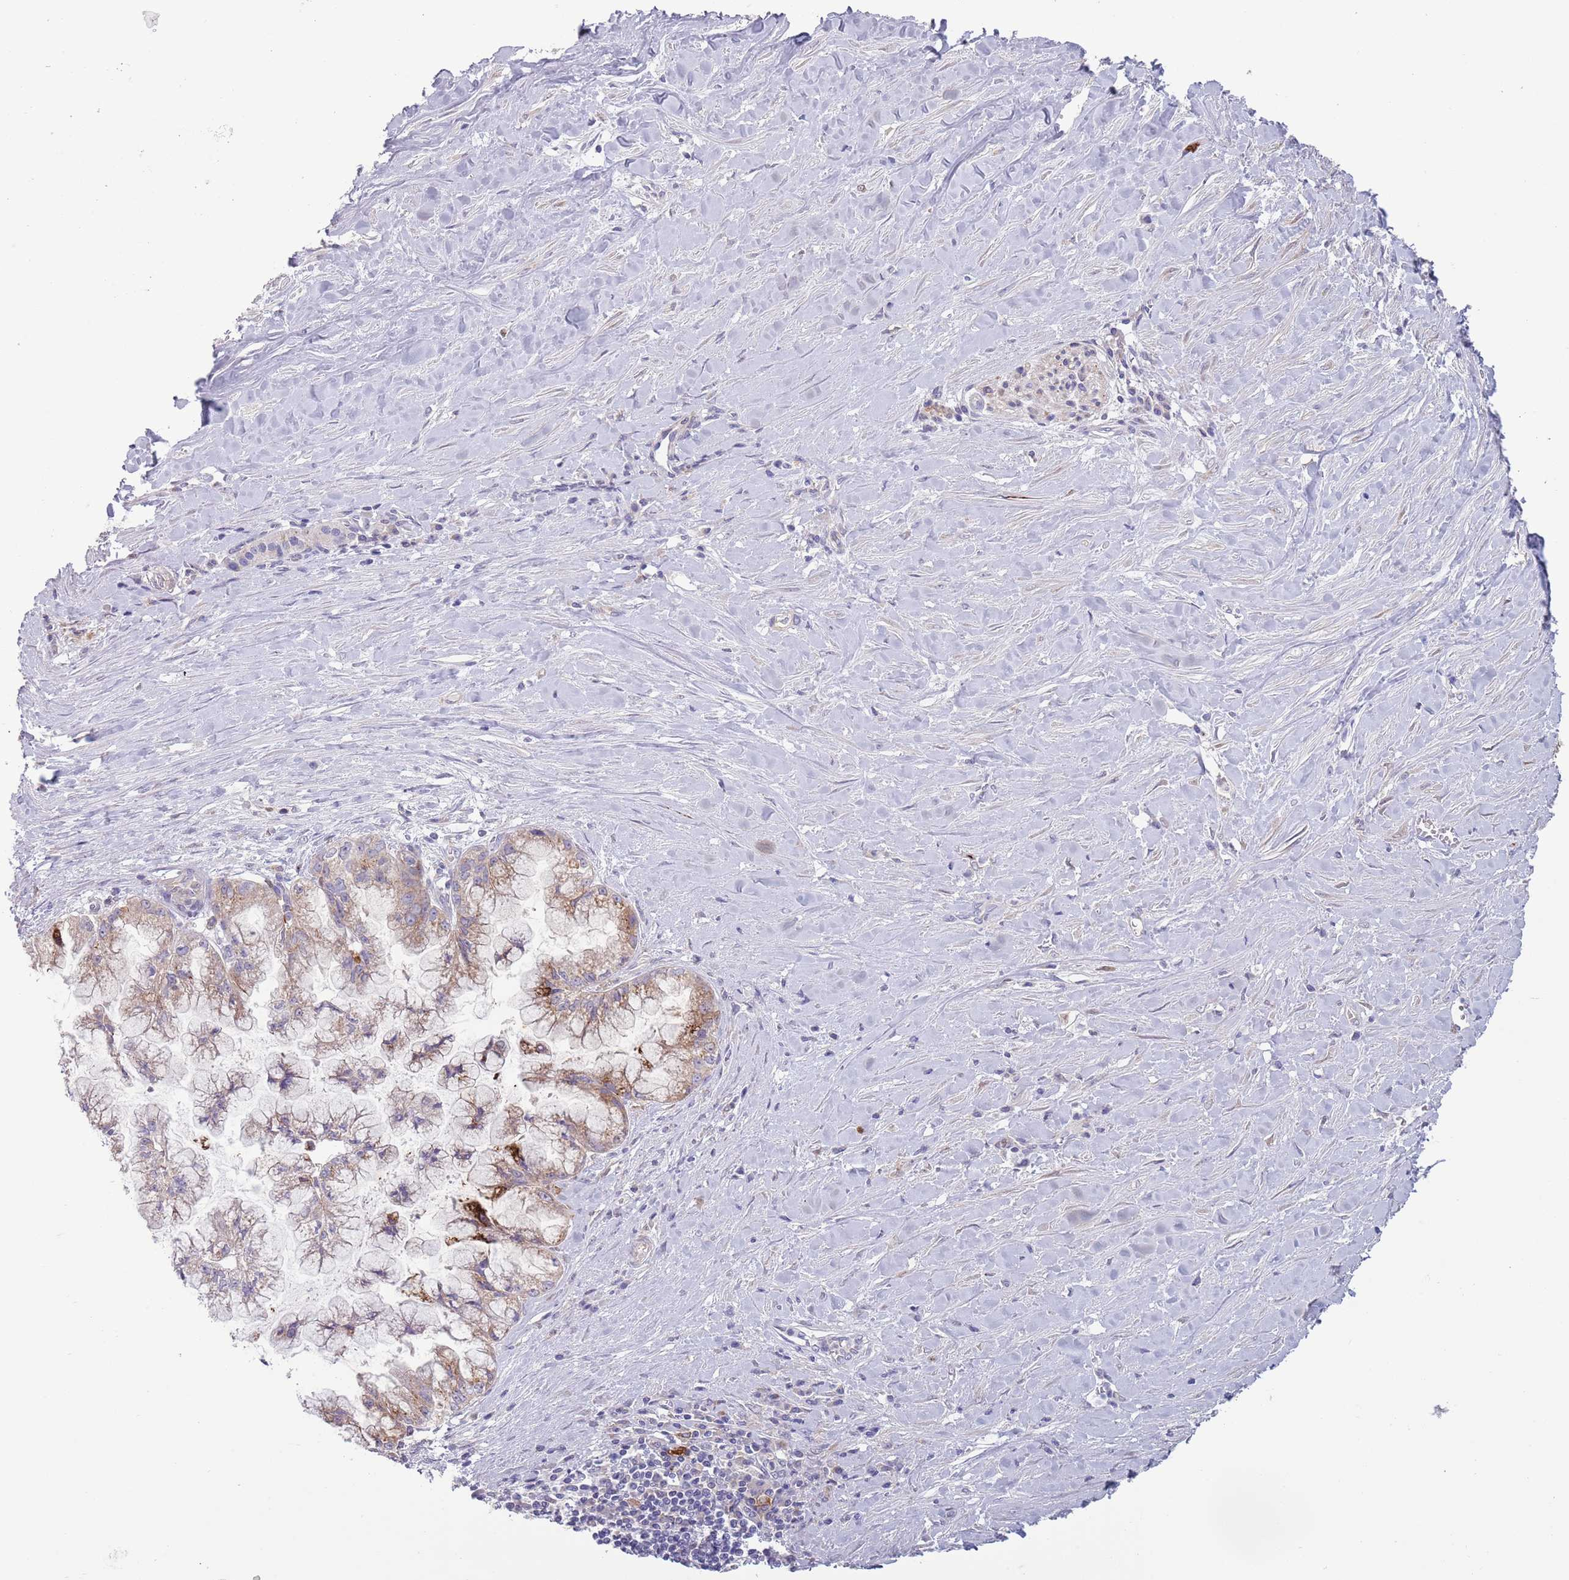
{"staining": {"intensity": "moderate", "quantity": "<25%", "location": "cytoplasmic/membranous"}, "tissue": "pancreatic cancer", "cell_type": "Tumor cells", "image_type": "cancer", "snomed": [{"axis": "morphology", "description": "Adenocarcinoma, NOS"}, {"axis": "topography", "description": "Pancreas"}], "caption": "Brown immunohistochemical staining in human pancreatic cancer (adenocarcinoma) shows moderate cytoplasmic/membranous expression in about <25% of tumor cells. (DAB IHC, brown staining for protein, blue staining for nuclei).", "gene": "ACSBG1", "patient": {"sex": "male", "age": 73}}